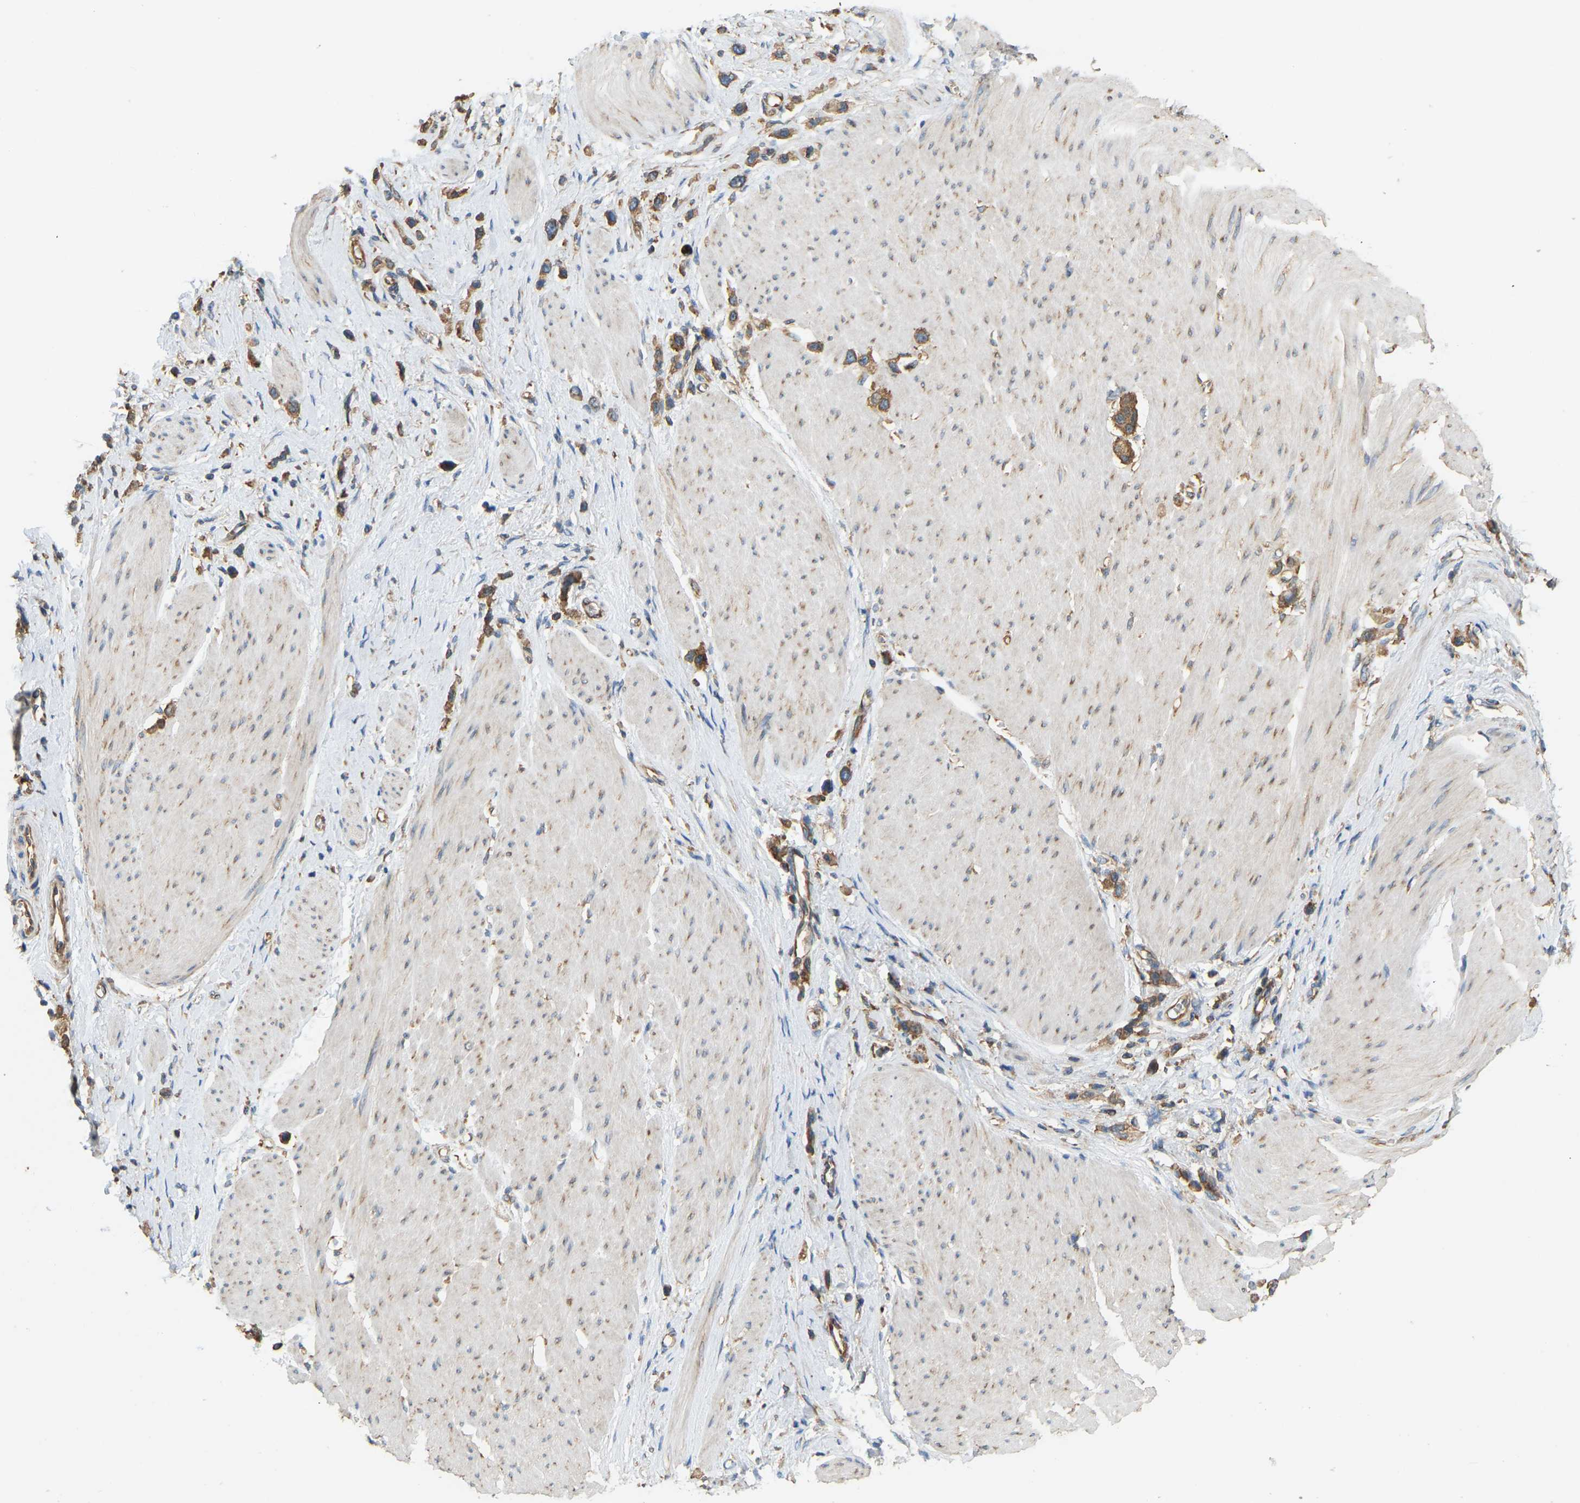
{"staining": {"intensity": "moderate", "quantity": ">75%", "location": "cytoplasmic/membranous"}, "tissue": "stomach cancer", "cell_type": "Tumor cells", "image_type": "cancer", "snomed": [{"axis": "morphology", "description": "Adenocarcinoma, NOS"}, {"axis": "topography", "description": "Stomach"}], "caption": "Immunohistochemical staining of human stomach cancer (adenocarcinoma) exhibits medium levels of moderate cytoplasmic/membranous expression in approximately >75% of tumor cells. (DAB (3,3'-diaminobenzidine) IHC, brown staining for protein, blue staining for nuclei).", "gene": "RPS6KB2", "patient": {"sex": "female", "age": 65}}